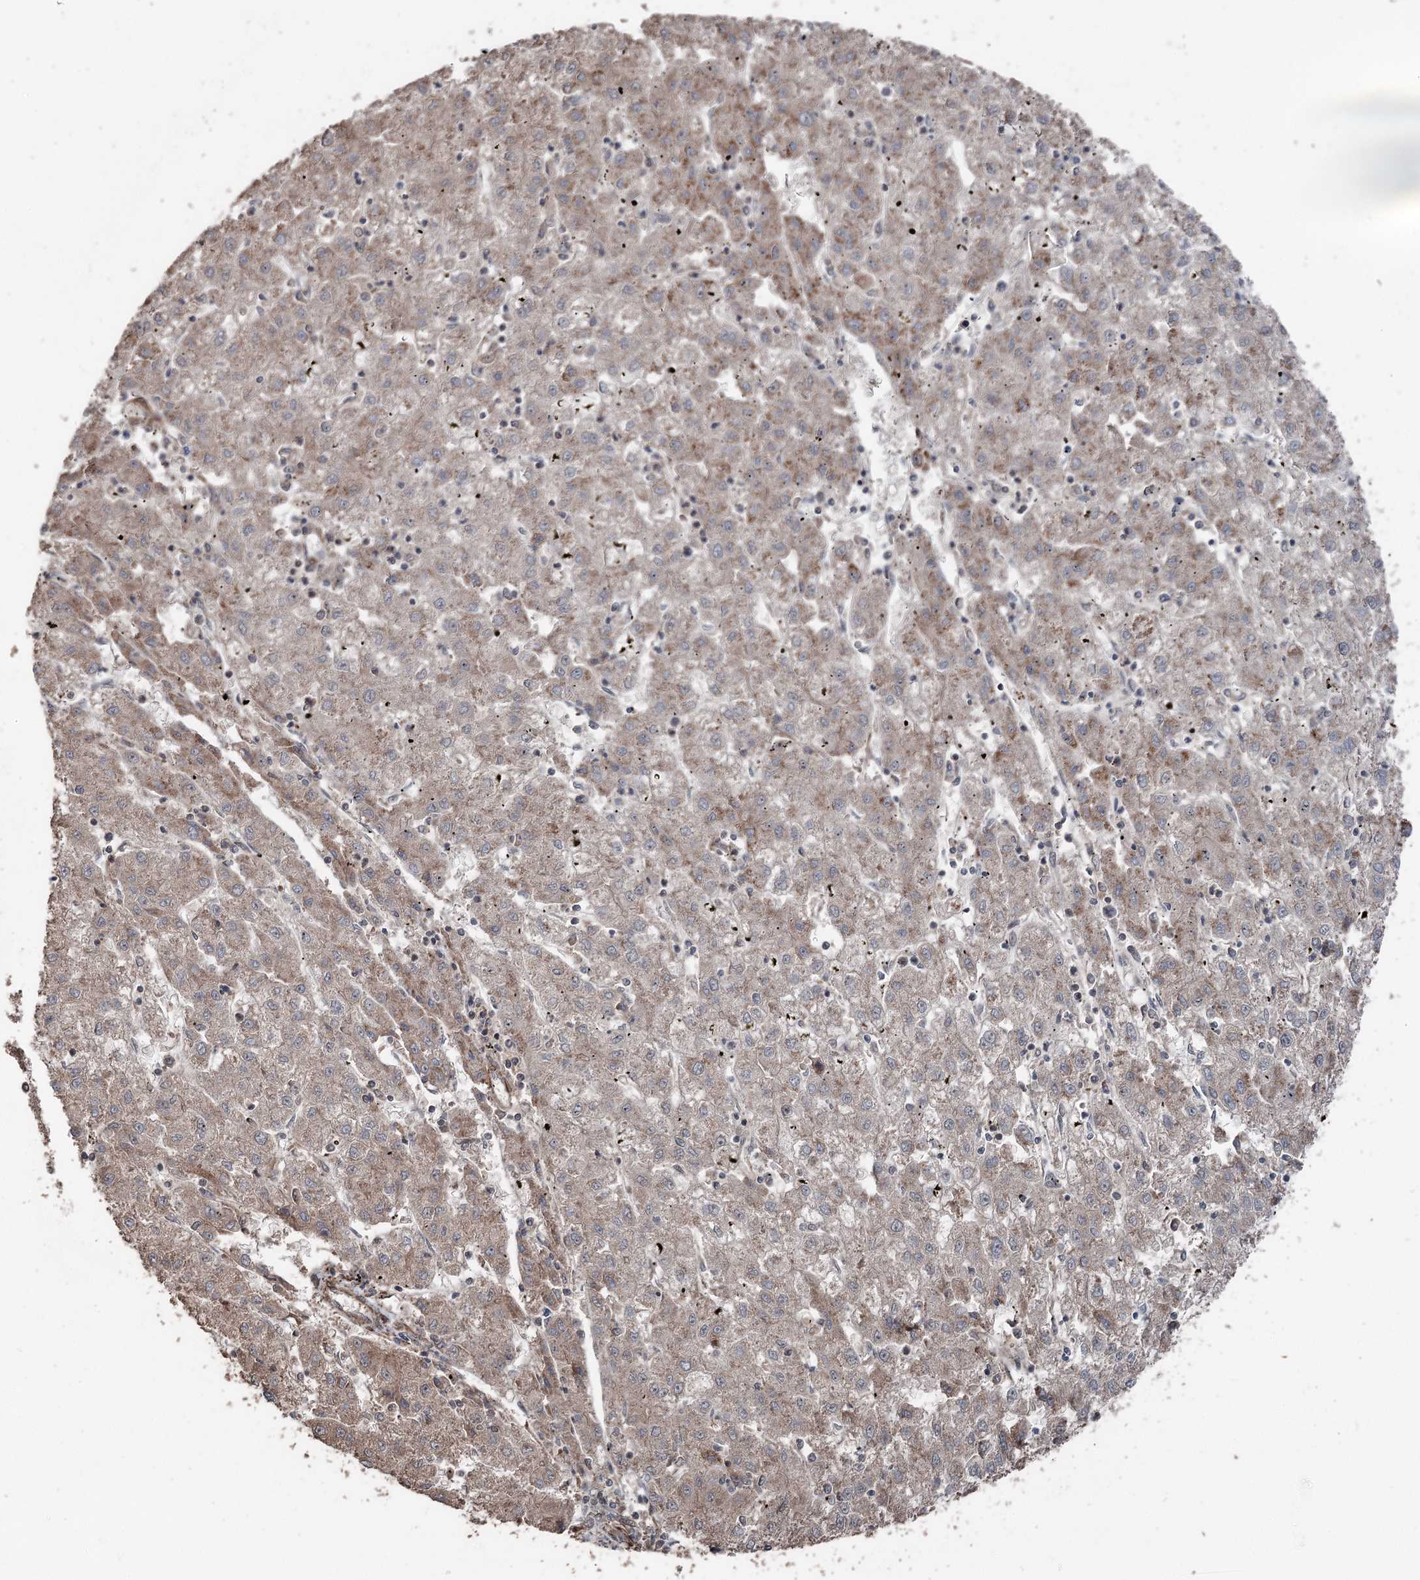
{"staining": {"intensity": "moderate", "quantity": "<25%", "location": "cytoplasmic/membranous"}, "tissue": "liver cancer", "cell_type": "Tumor cells", "image_type": "cancer", "snomed": [{"axis": "morphology", "description": "Carcinoma, Hepatocellular, NOS"}, {"axis": "topography", "description": "Liver"}], "caption": "IHC of liver cancer shows low levels of moderate cytoplasmic/membranous expression in approximately <25% of tumor cells.", "gene": "CCDC82", "patient": {"sex": "male", "age": 72}}